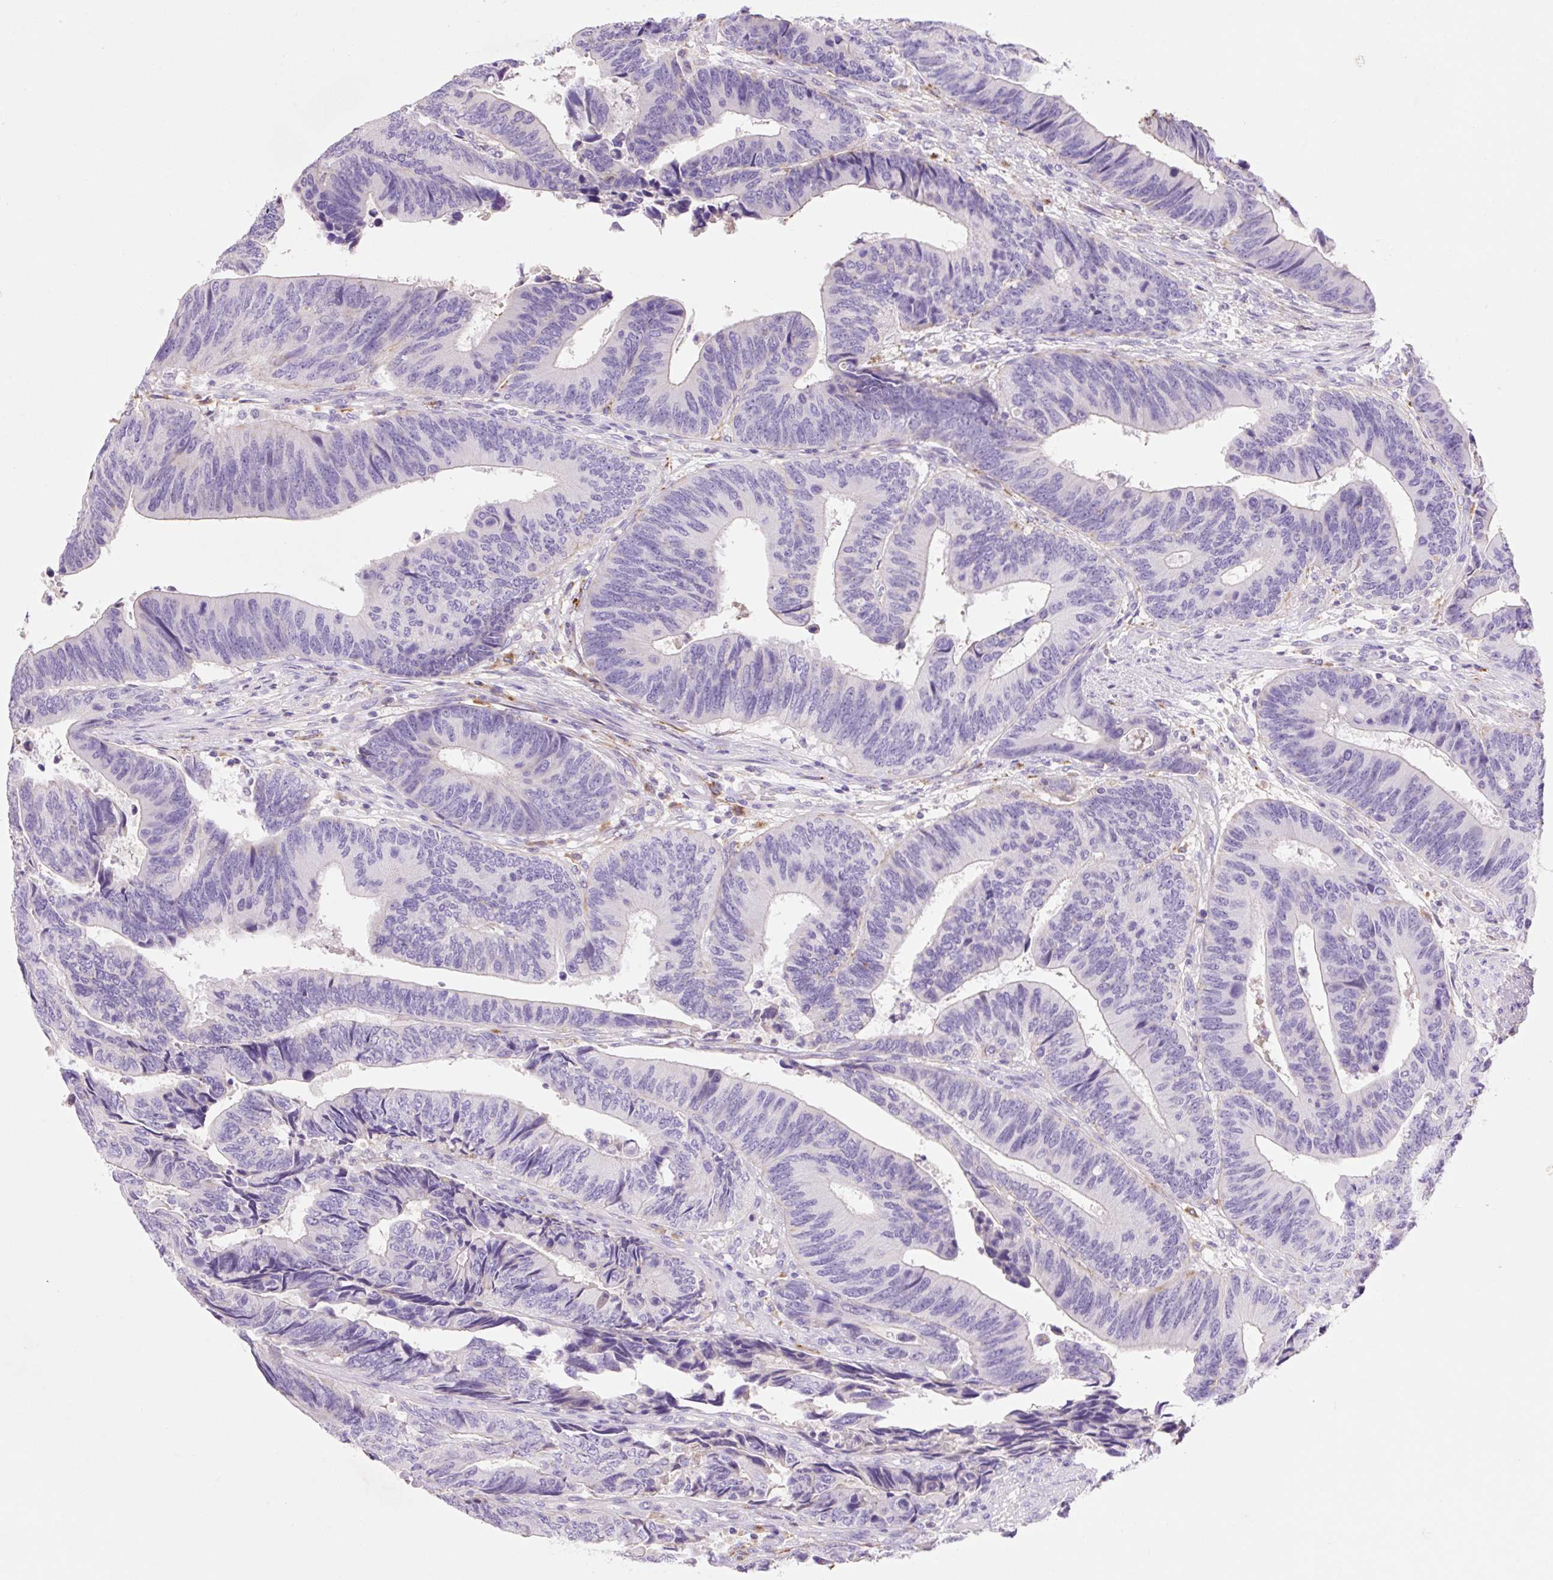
{"staining": {"intensity": "negative", "quantity": "none", "location": "none"}, "tissue": "colorectal cancer", "cell_type": "Tumor cells", "image_type": "cancer", "snomed": [{"axis": "morphology", "description": "Adenocarcinoma, NOS"}, {"axis": "topography", "description": "Colon"}], "caption": "A photomicrograph of adenocarcinoma (colorectal) stained for a protein demonstrates no brown staining in tumor cells.", "gene": "HEXA", "patient": {"sex": "male", "age": 87}}